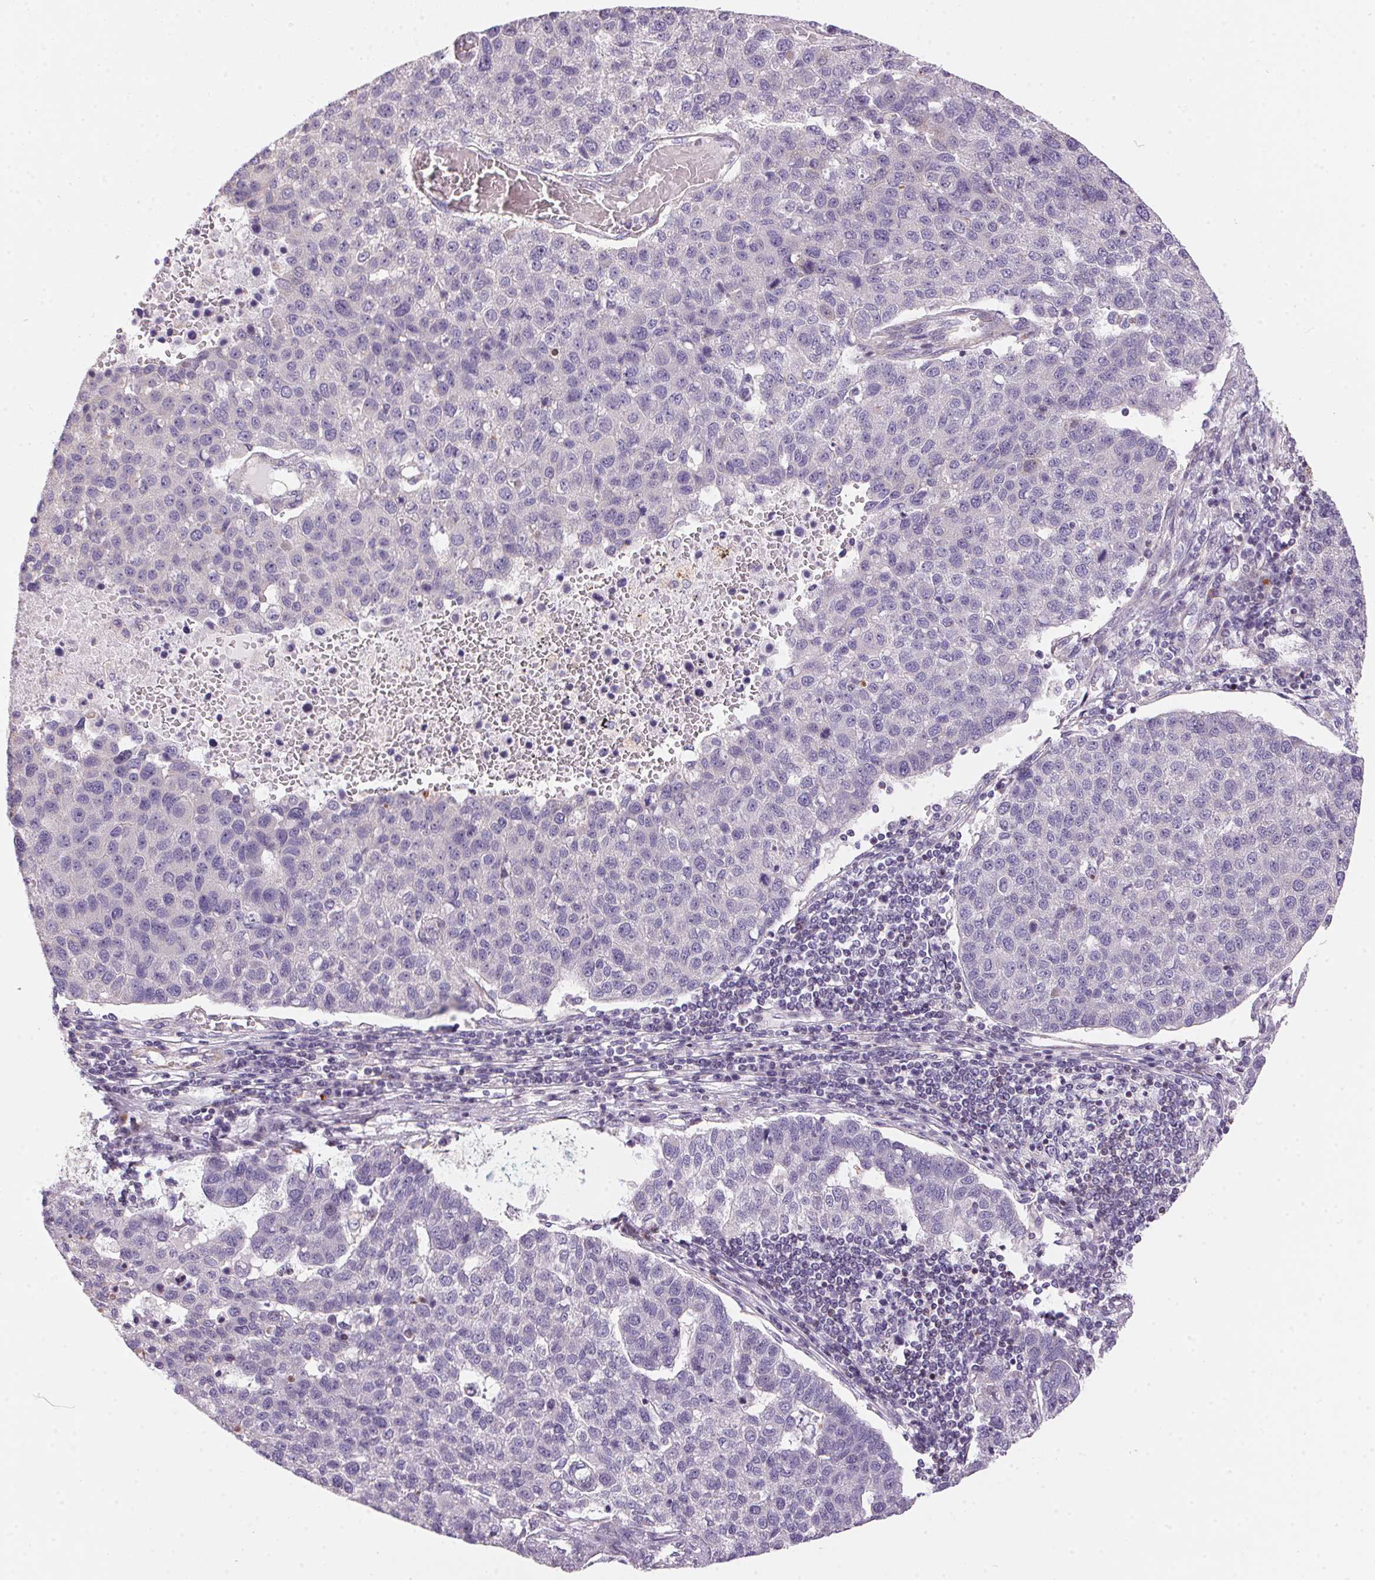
{"staining": {"intensity": "negative", "quantity": "none", "location": "none"}, "tissue": "pancreatic cancer", "cell_type": "Tumor cells", "image_type": "cancer", "snomed": [{"axis": "morphology", "description": "Adenocarcinoma, NOS"}, {"axis": "topography", "description": "Pancreas"}], "caption": "This is an IHC photomicrograph of human pancreatic cancer. There is no positivity in tumor cells.", "gene": "UNC13B", "patient": {"sex": "female", "age": 61}}